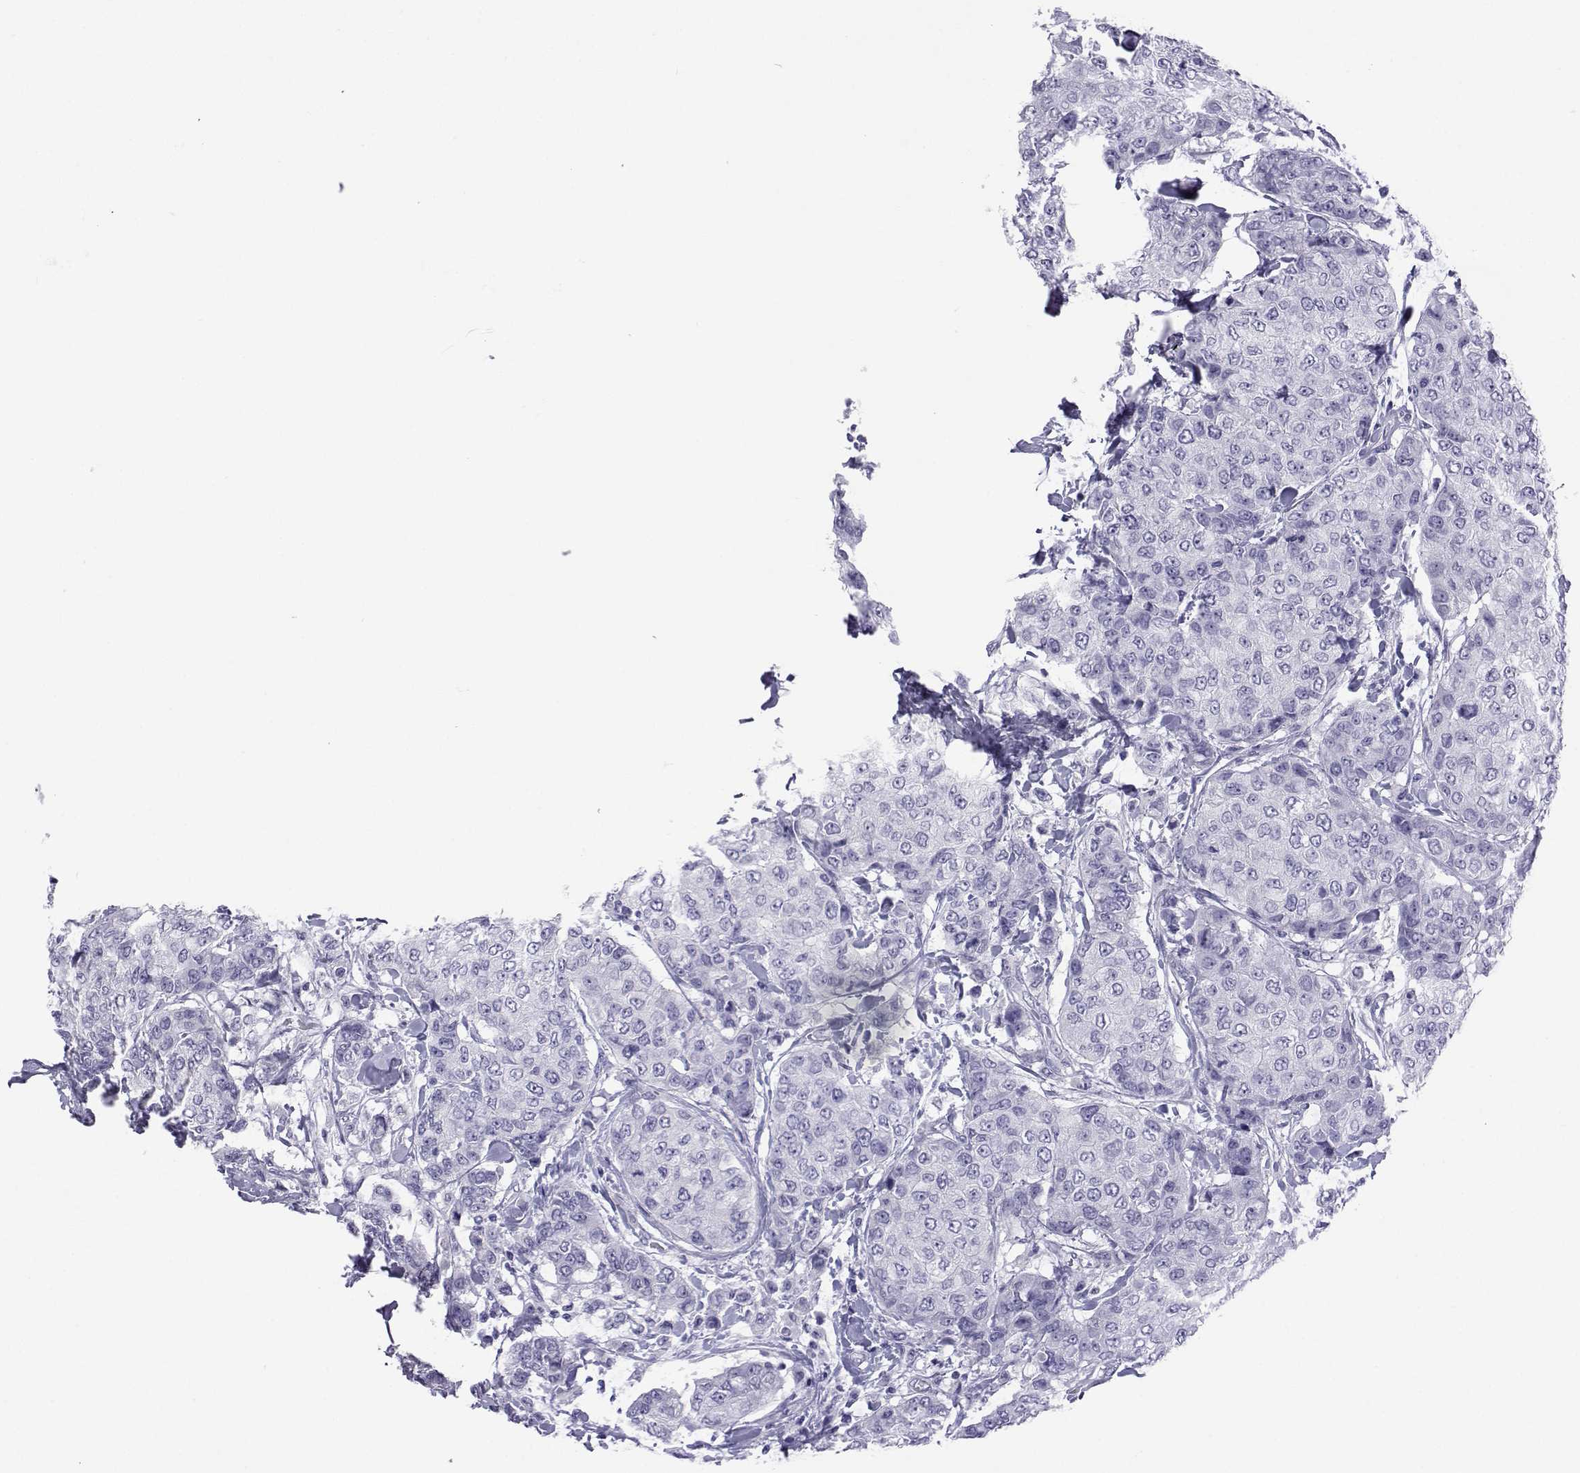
{"staining": {"intensity": "negative", "quantity": "none", "location": "none"}, "tissue": "breast cancer", "cell_type": "Tumor cells", "image_type": "cancer", "snomed": [{"axis": "morphology", "description": "Duct carcinoma"}, {"axis": "topography", "description": "Breast"}], "caption": "Image shows no protein expression in tumor cells of breast cancer (intraductal carcinoma) tissue.", "gene": "ACTL7A", "patient": {"sex": "female", "age": 27}}